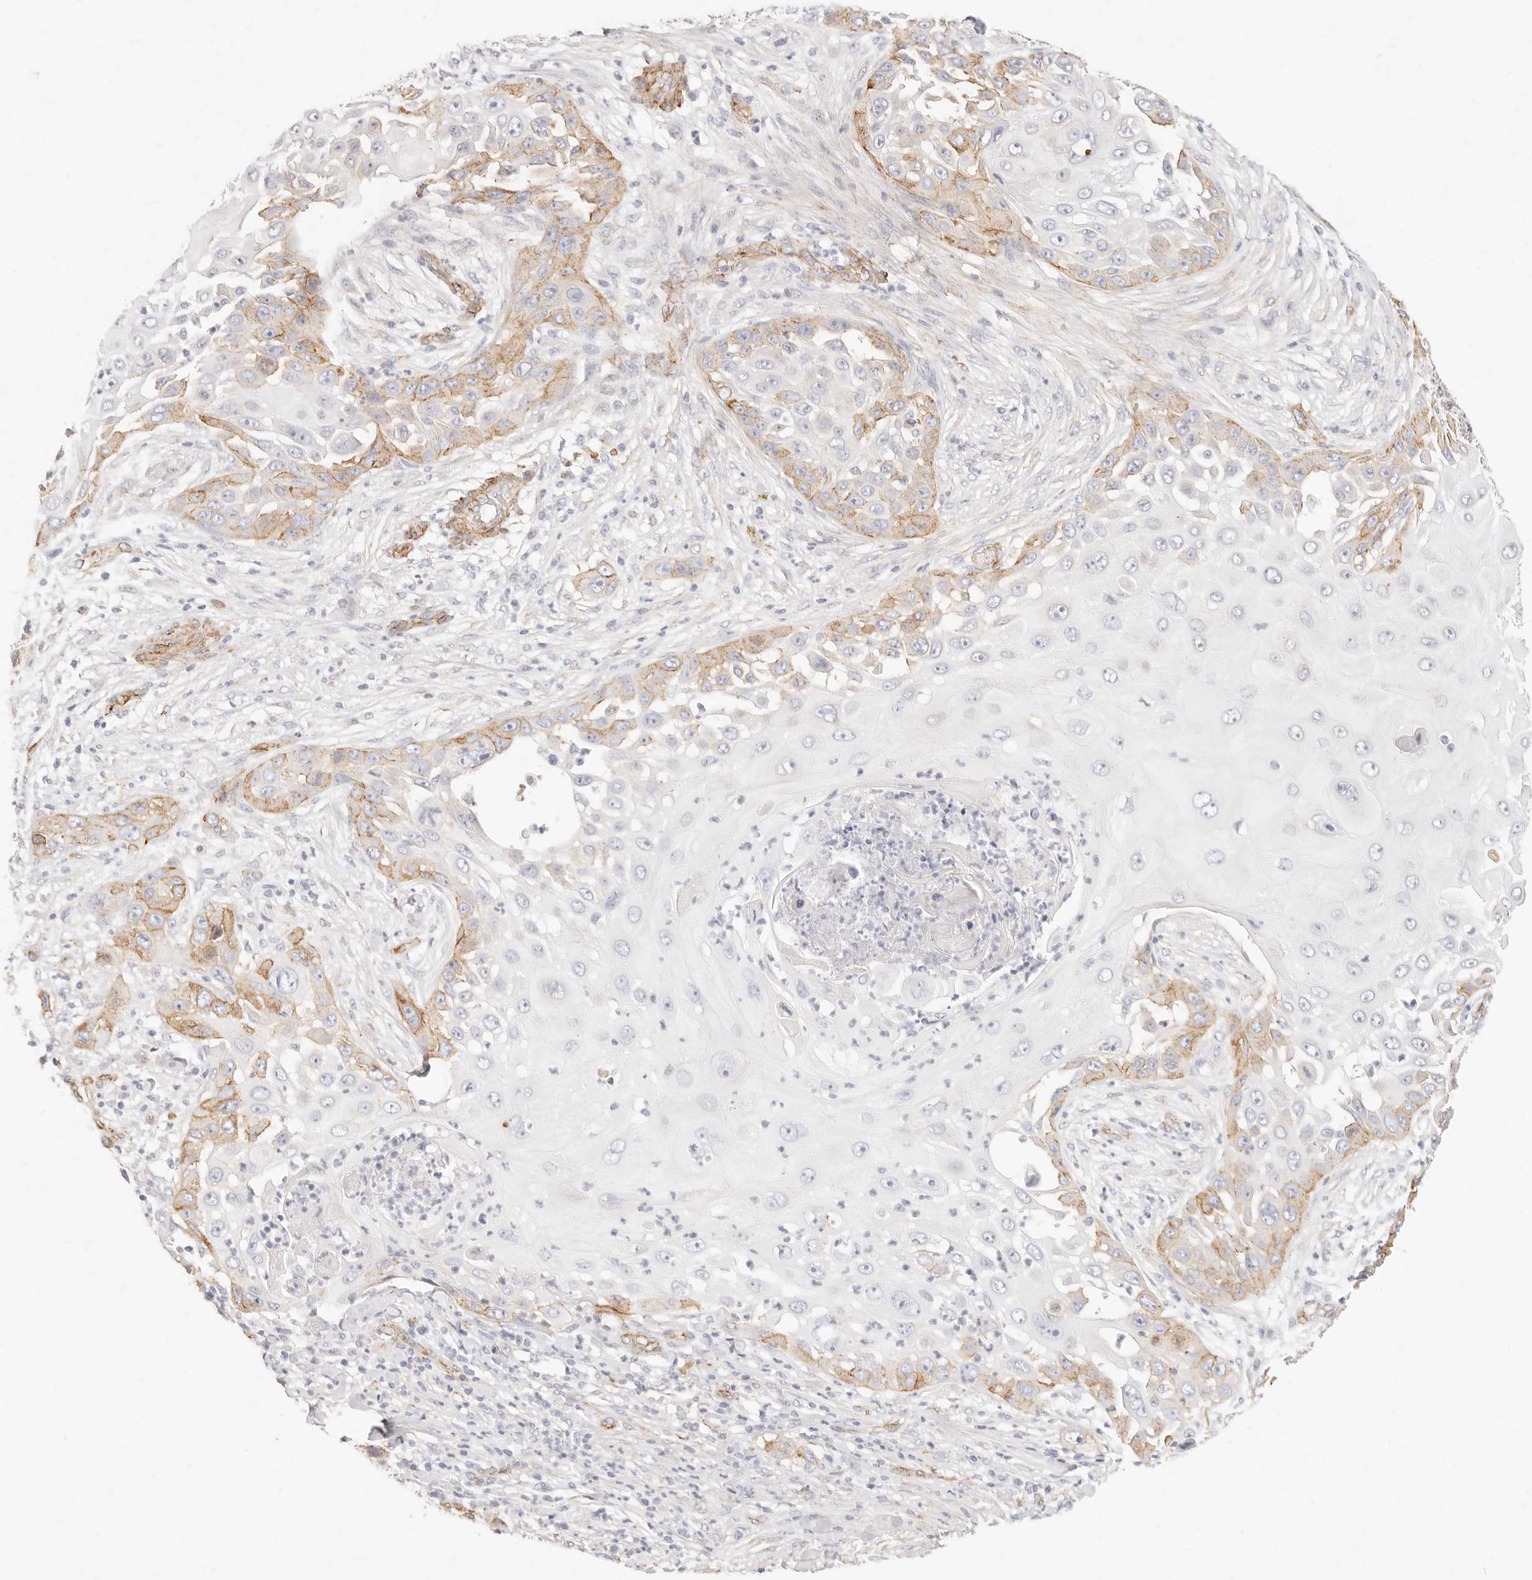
{"staining": {"intensity": "moderate", "quantity": "<25%", "location": "cytoplasmic/membranous"}, "tissue": "skin cancer", "cell_type": "Tumor cells", "image_type": "cancer", "snomed": [{"axis": "morphology", "description": "Squamous cell carcinoma, NOS"}, {"axis": "topography", "description": "Skin"}], "caption": "Immunohistochemistry (IHC) micrograph of neoplastic tissue: human squamous cell carcinoma (skin) stained using immunohistochemistry (IHC) reveals low levels of moderate protein expression localized specifically in the cytoplasmic/membranous of tumor cells, appearing as a cytoplasmic/membranous brown color.", "gene": "NUS1", "patient": {"sex": "female", "age": 44}}